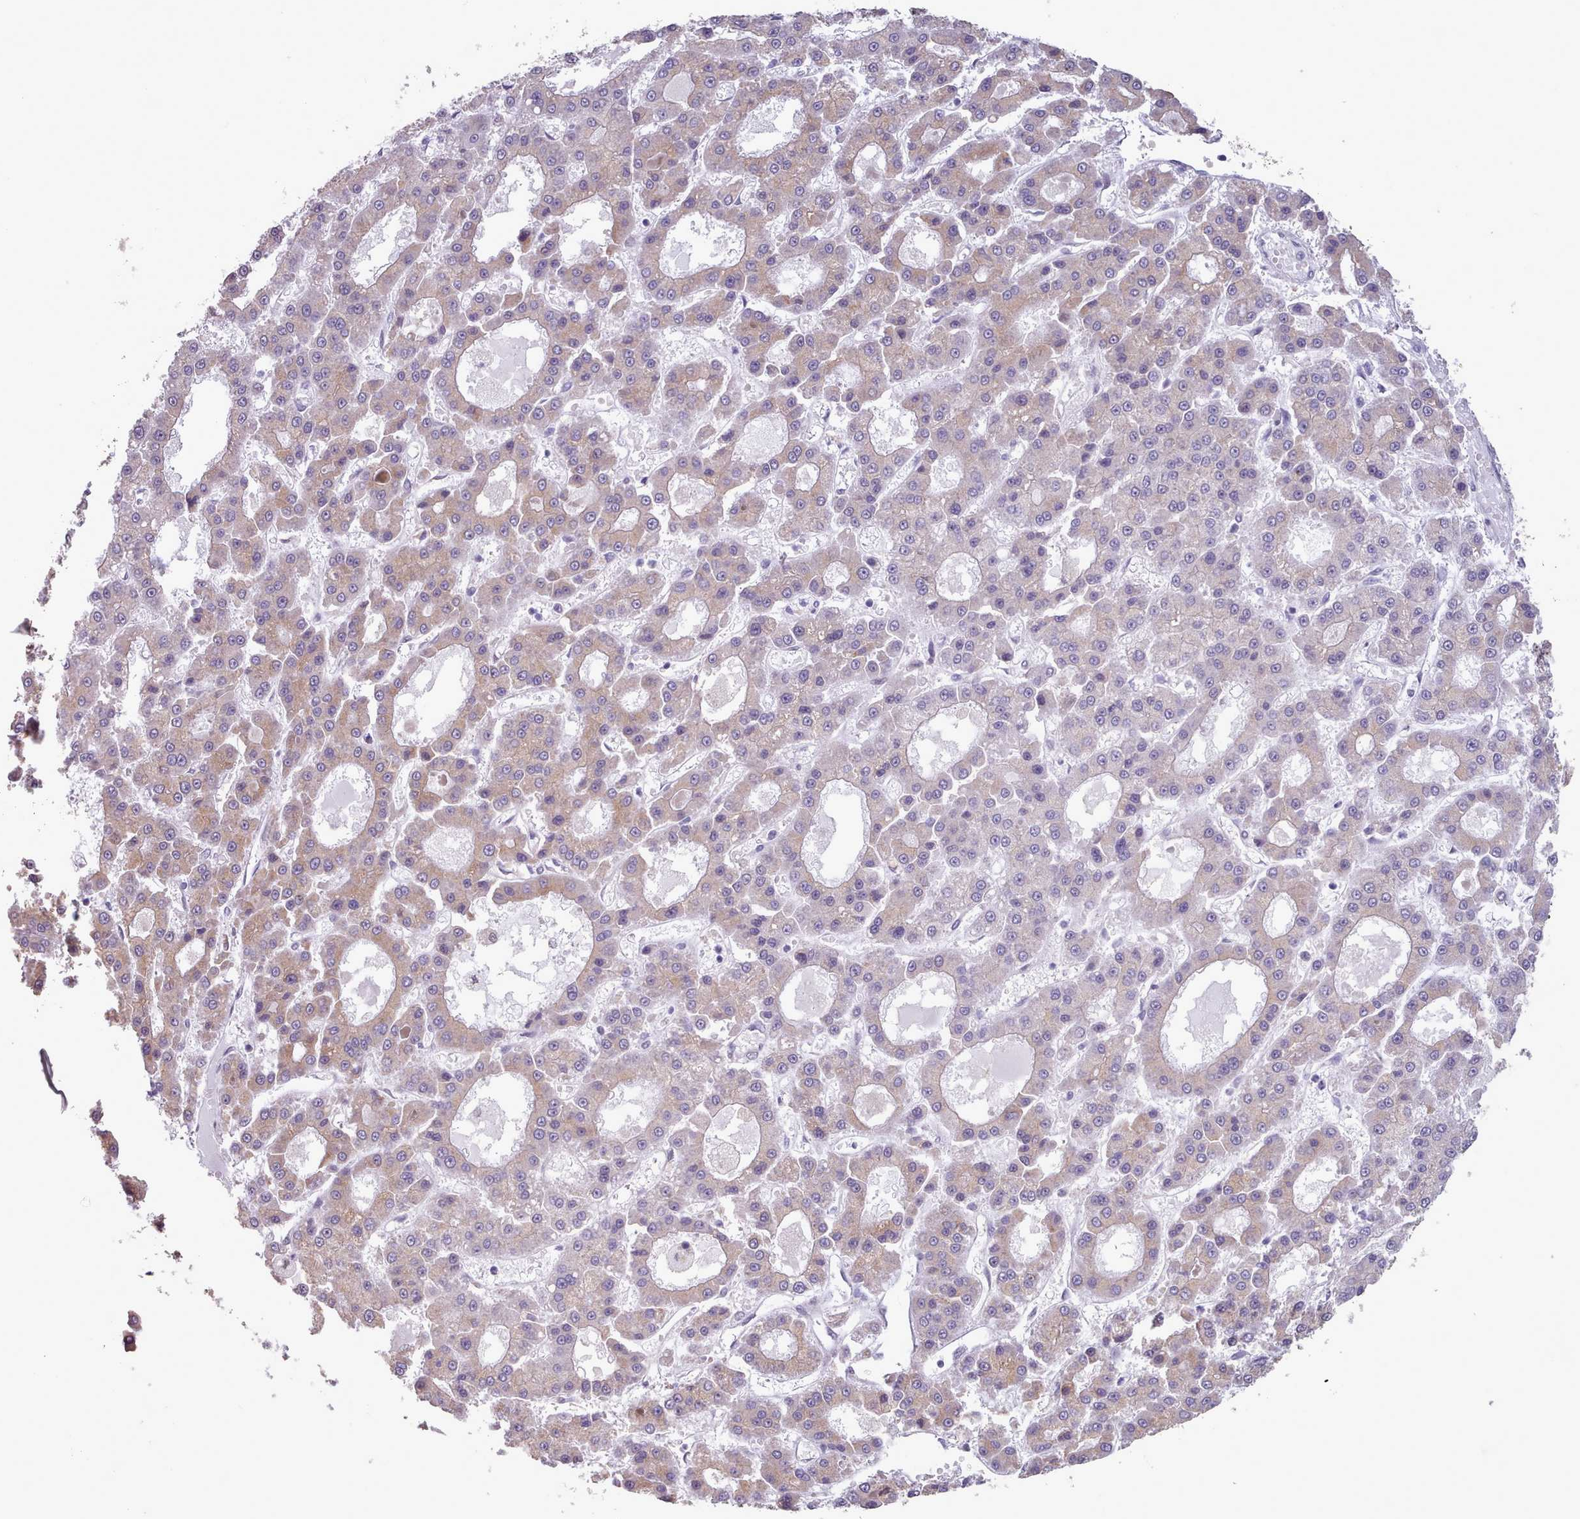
{"staining": {"intensity": "weak", "quantity": "<25%", "location": "cytoplasmic/membranous"}, "tissue": "liver cancer", "cell_type": "Tumor cells", "image_type": "cancer", "snomed": [{"axis": "morphology", "description": "Carcinoma, Hepatocellular, NOS"}, {"axis": "topography", "description": "Liver"}], "caption": "The micrograph demonstrates no significant positivity in tumor cells of liver cancer. (Stains: DAB IHC with hematoxylin counter stain, Microscopy: brightfield microscopy at high magnification).", "gene": "CES3", "patient": {"sex": "male", "age": 70}}